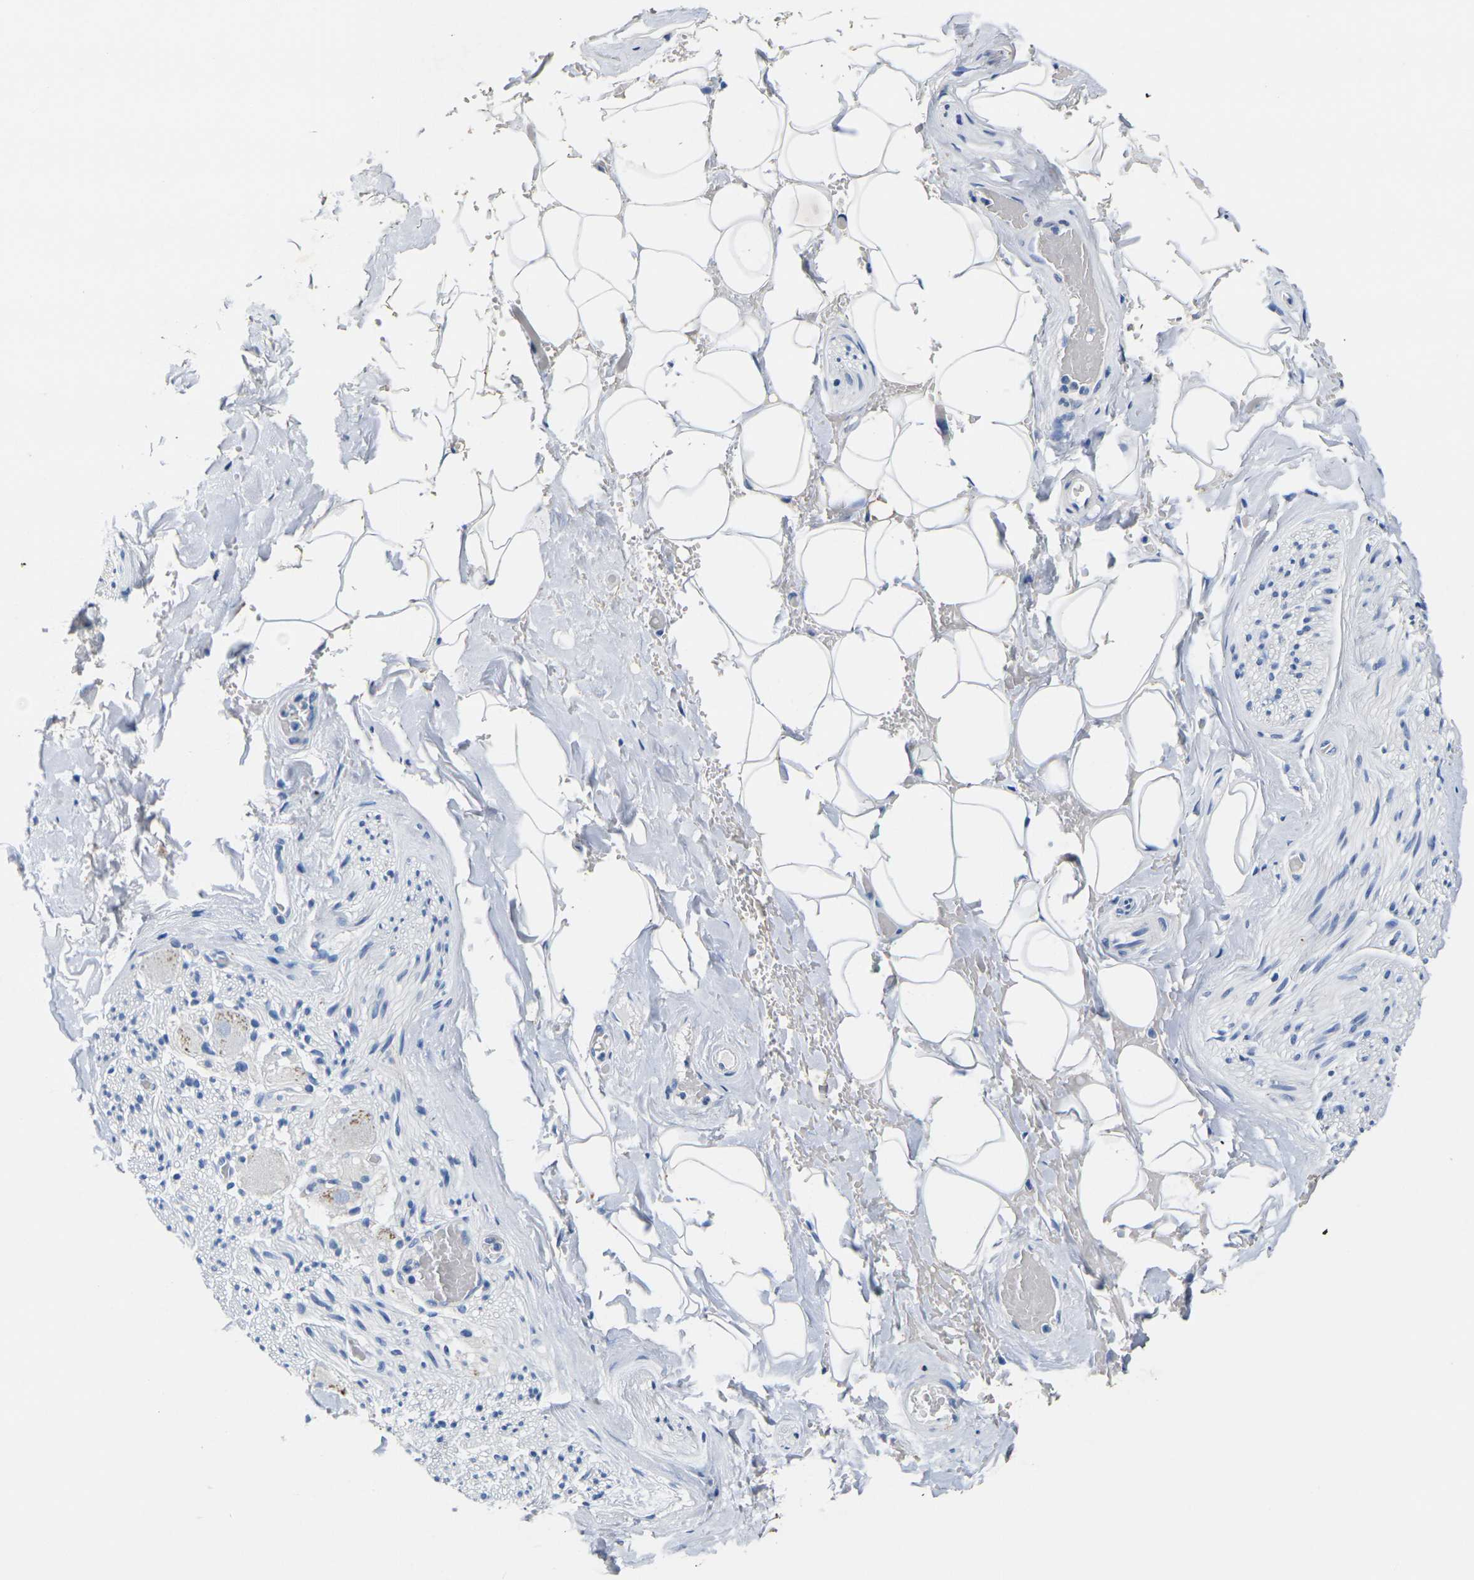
{"staining": {"intensity": "negative", "quantity": "none", "location": "none"}, "tissue": "adipose tissue", "cell_type": "Adipocytes", "image_type": "normal", "snomed": [{"axis": "morphology", "description": "Normal tissue, NOS"}, {"axis": "topography", "description": "Peripheral nerve tissue"}], "caption": "Immunohistochemistry (IHC) histopathology image of normal adipose tissue: adipose tissue stained with DAB (3,3'-diaminobenzidine) reveals no significant protein staining in adipocytes. The staining is performed using DAB (3,3'-diaminobenzidine) brown chromogen with nuclei counter-stained in using hematoxylin.", "gene": "NOCT", "patient": {"sex": "male", "age": 70}}